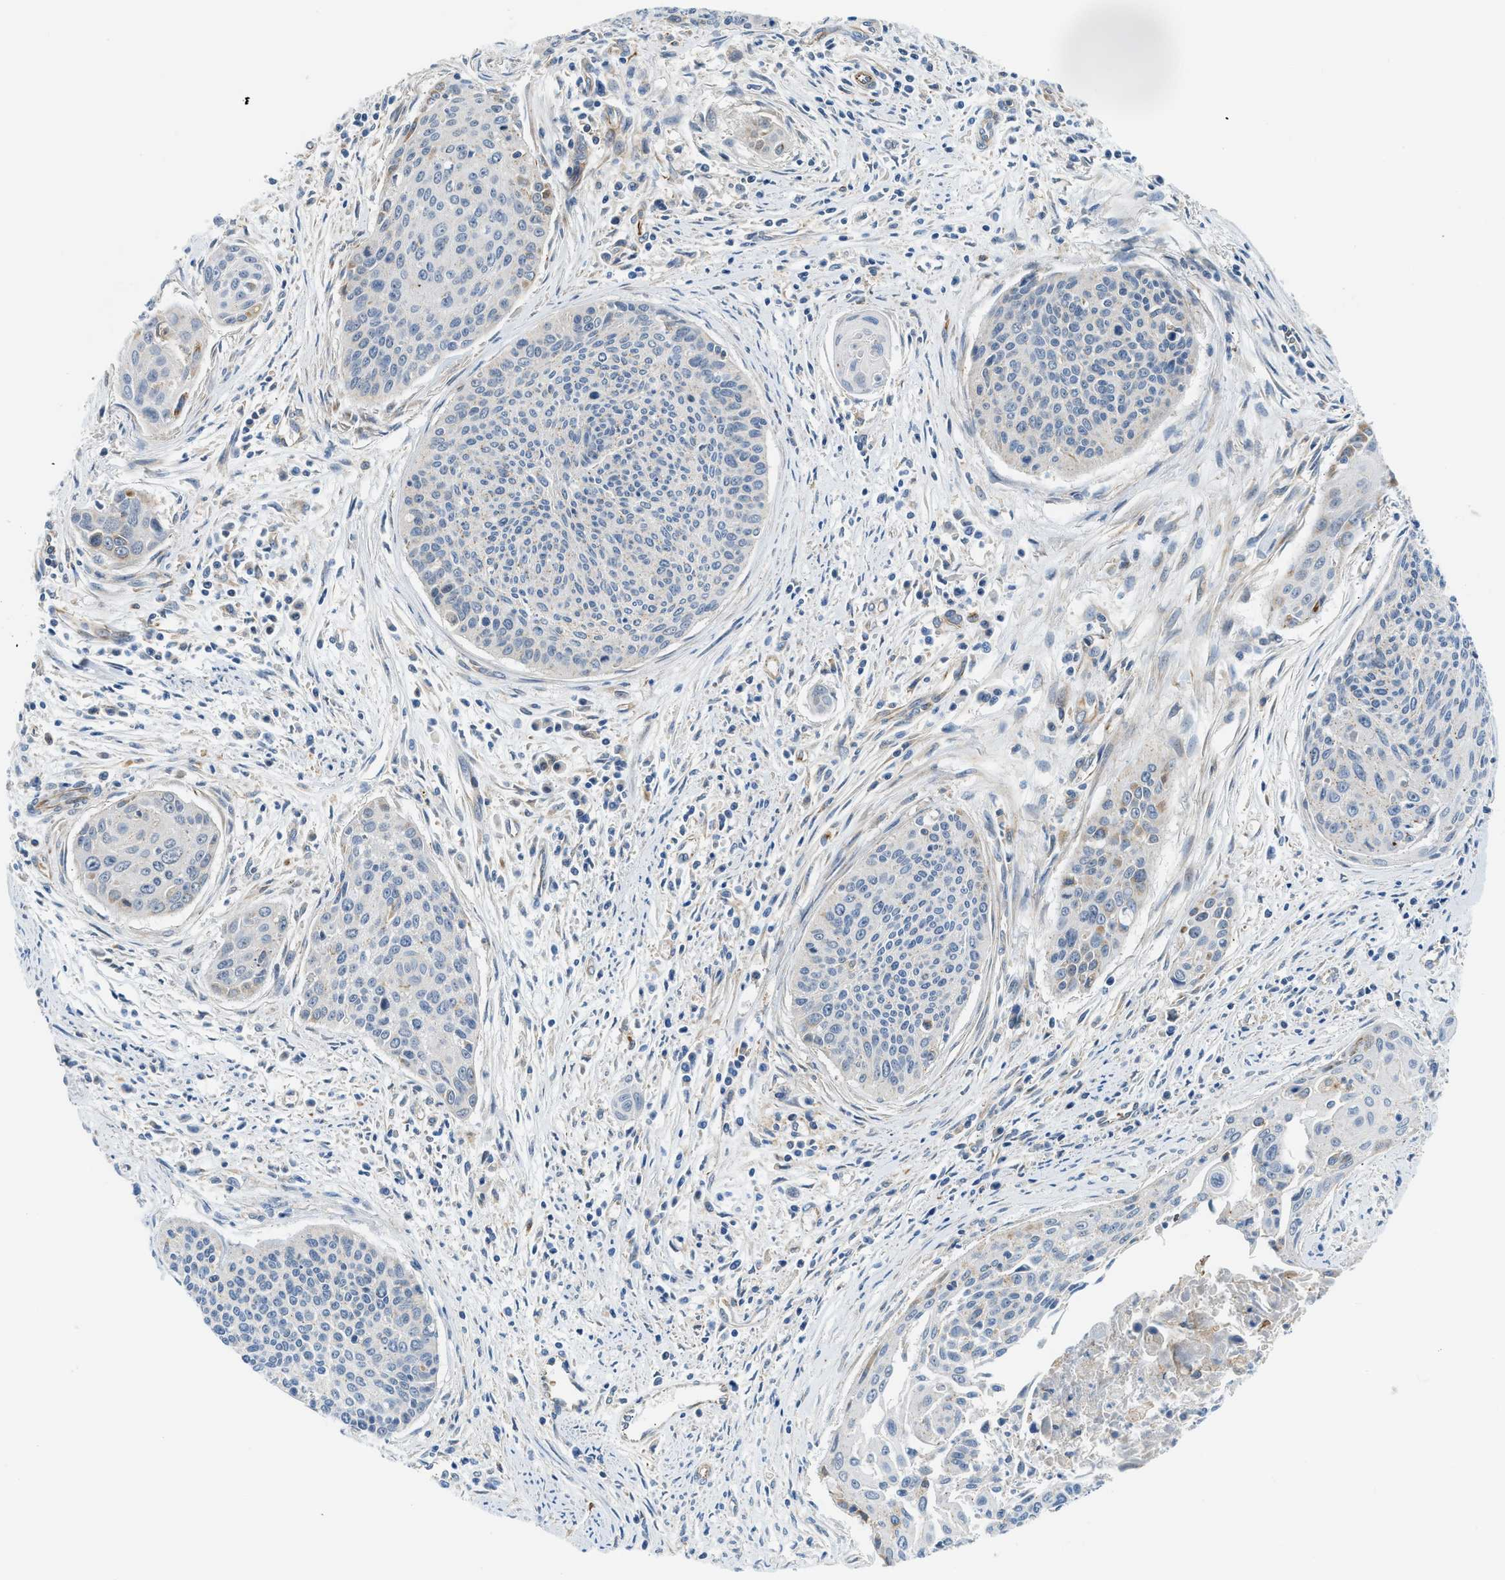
{"staining": {"intensity": "weak", "quantity": "<25%", "location": "cytoplasmic/membranous"}, "tissue": "cervical cancer", "cell_type": "Tumor cells", "image_type": "cancer", "snomed": [{"axis": "morphology", "description": "Squamous cell carcinoma, NOS"}, {"axis": "topography", "description": "Cervix"}], "caption": "Immunohistochemical staining of squamous cell carcinoma (cervical) reveals no significant staining in tumor cells.", "gene": "LPIN2", "patient": {"sex": "female", "age": 55}}